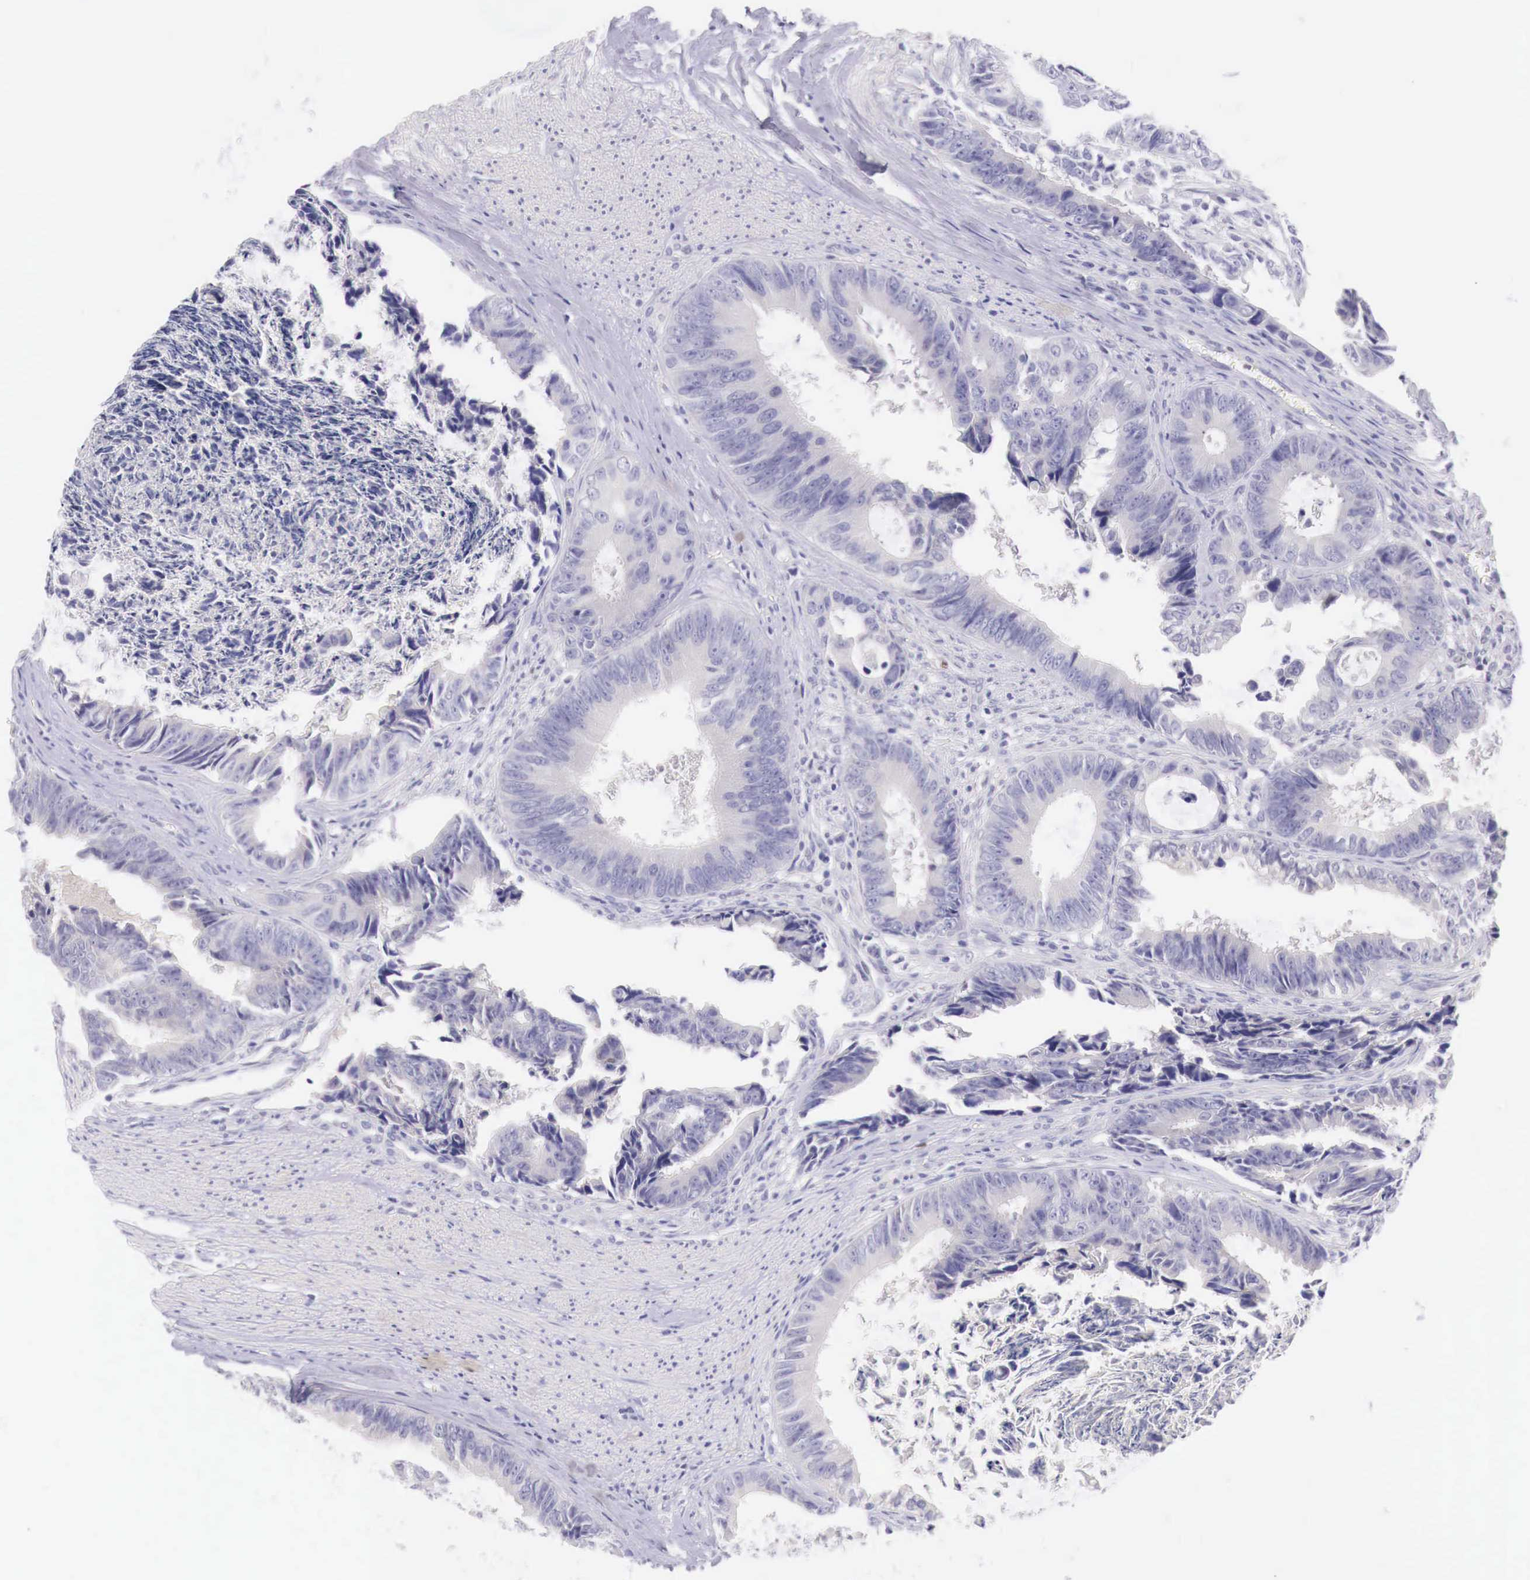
{"staining": {"intensity": "negative", "quantity": "none", "location": "none"}, "tissue": "colorectal cancer", "cell_type": "Tumor cells", "image_type": "cancer", "snomed": [{"axis": "morphology", "description": "Adenocarcinoma, NOS"}, {"axis": "topography", "description": "Rectum"}], "caption": "A micrograph of colorectal adenocarcinoma stained for a protein displays no brown staining in tumor cells.", "gene": "BCL6", "patient": {"sex": "female", "age": 98}}